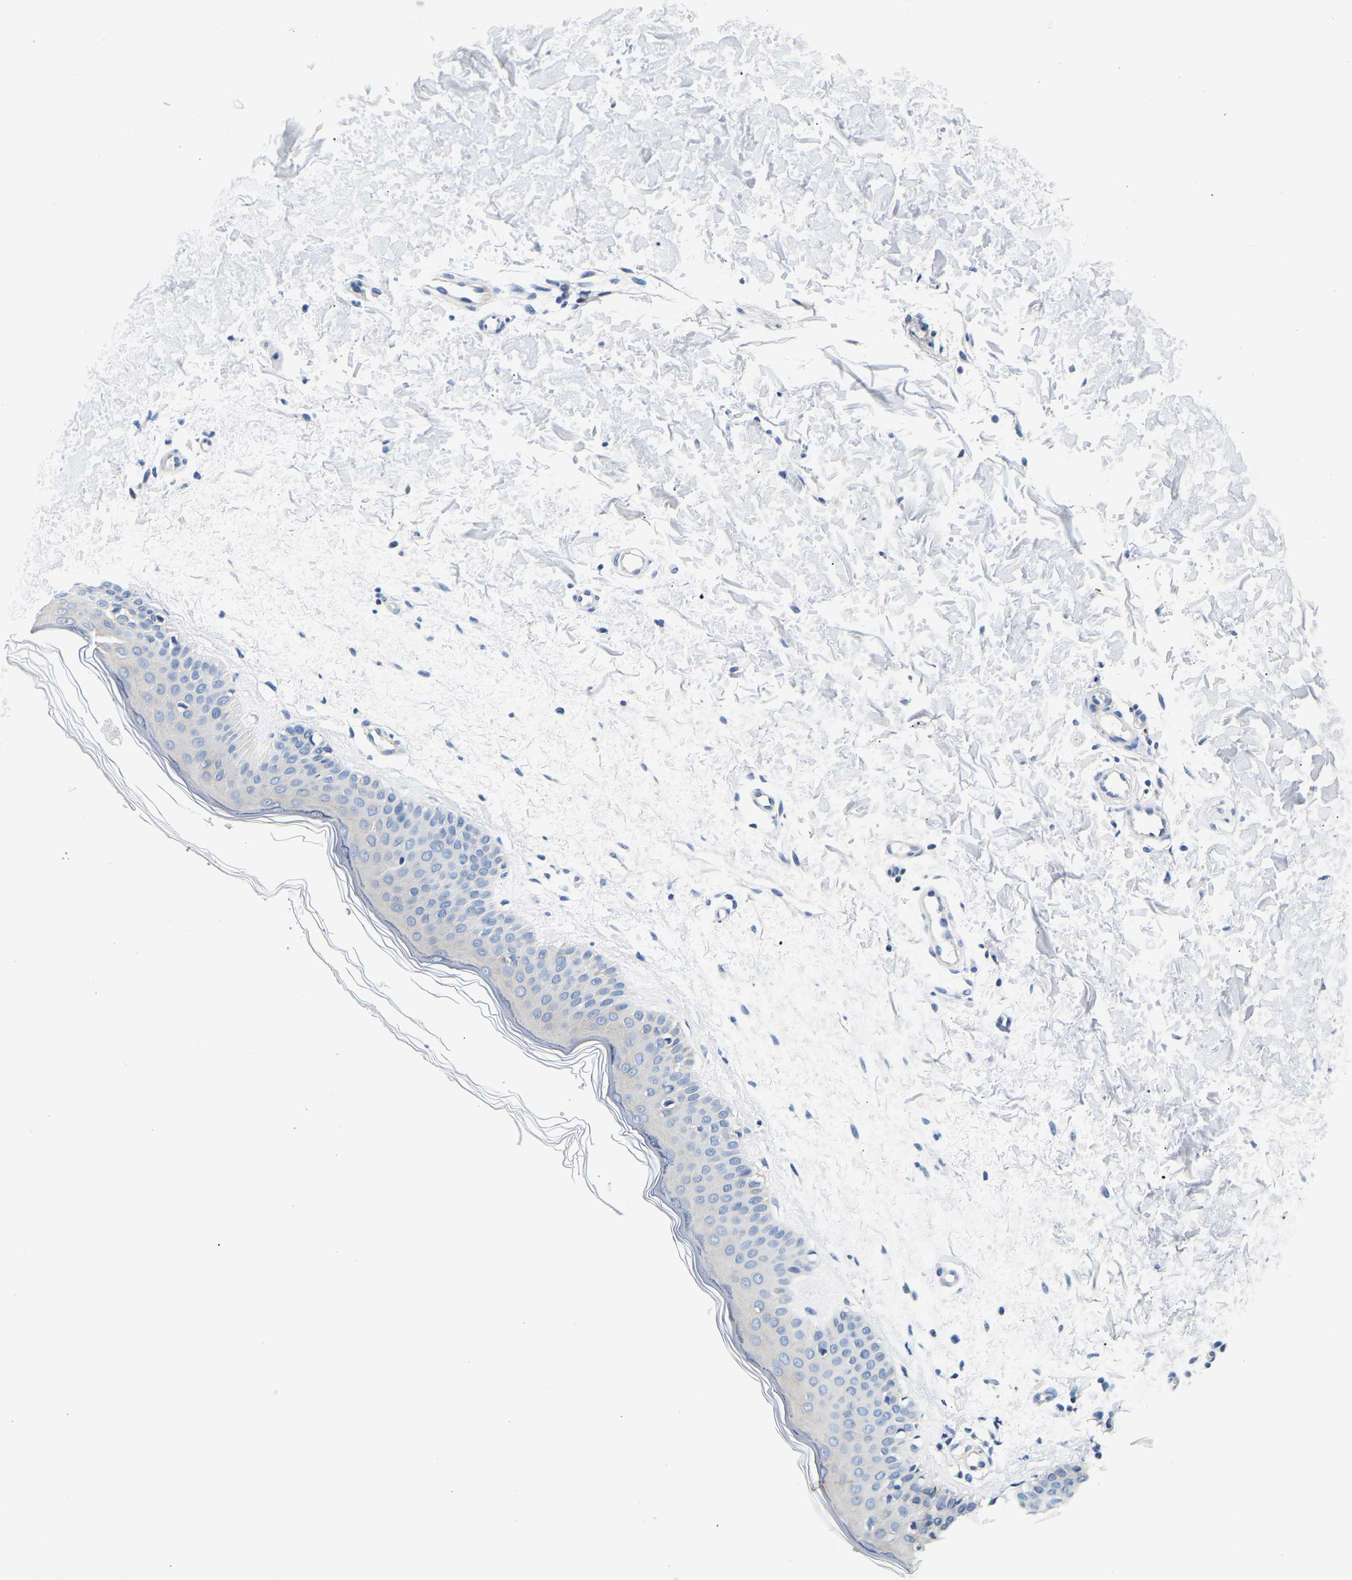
{"staining": {"intensity": "negative", "quantity": "none", "location": "none"}, "tissue": "skin", "cell_type": "Fibroblasts", "image_type": "normal", "snomed": [{"axis": "morphology", "description": "Normal tissue, NOS"}, {"axis": "morphology", "description": "Malignant melanoma, NOS"}, {"axis": "topography", "description": "Skin"}], "caption": "Protein analysis of unremarkable skin shows no significant positivity in fibroblasts. The staining was performed using DAB (3,3'-diaminobenzidine) to visualize the protein expression in brown, while the nuclei were stained in blue with hematoxylin (Magnification: 20x).", "gene": "UCHL3", "patient": {"sex": "male", "age": 83}}